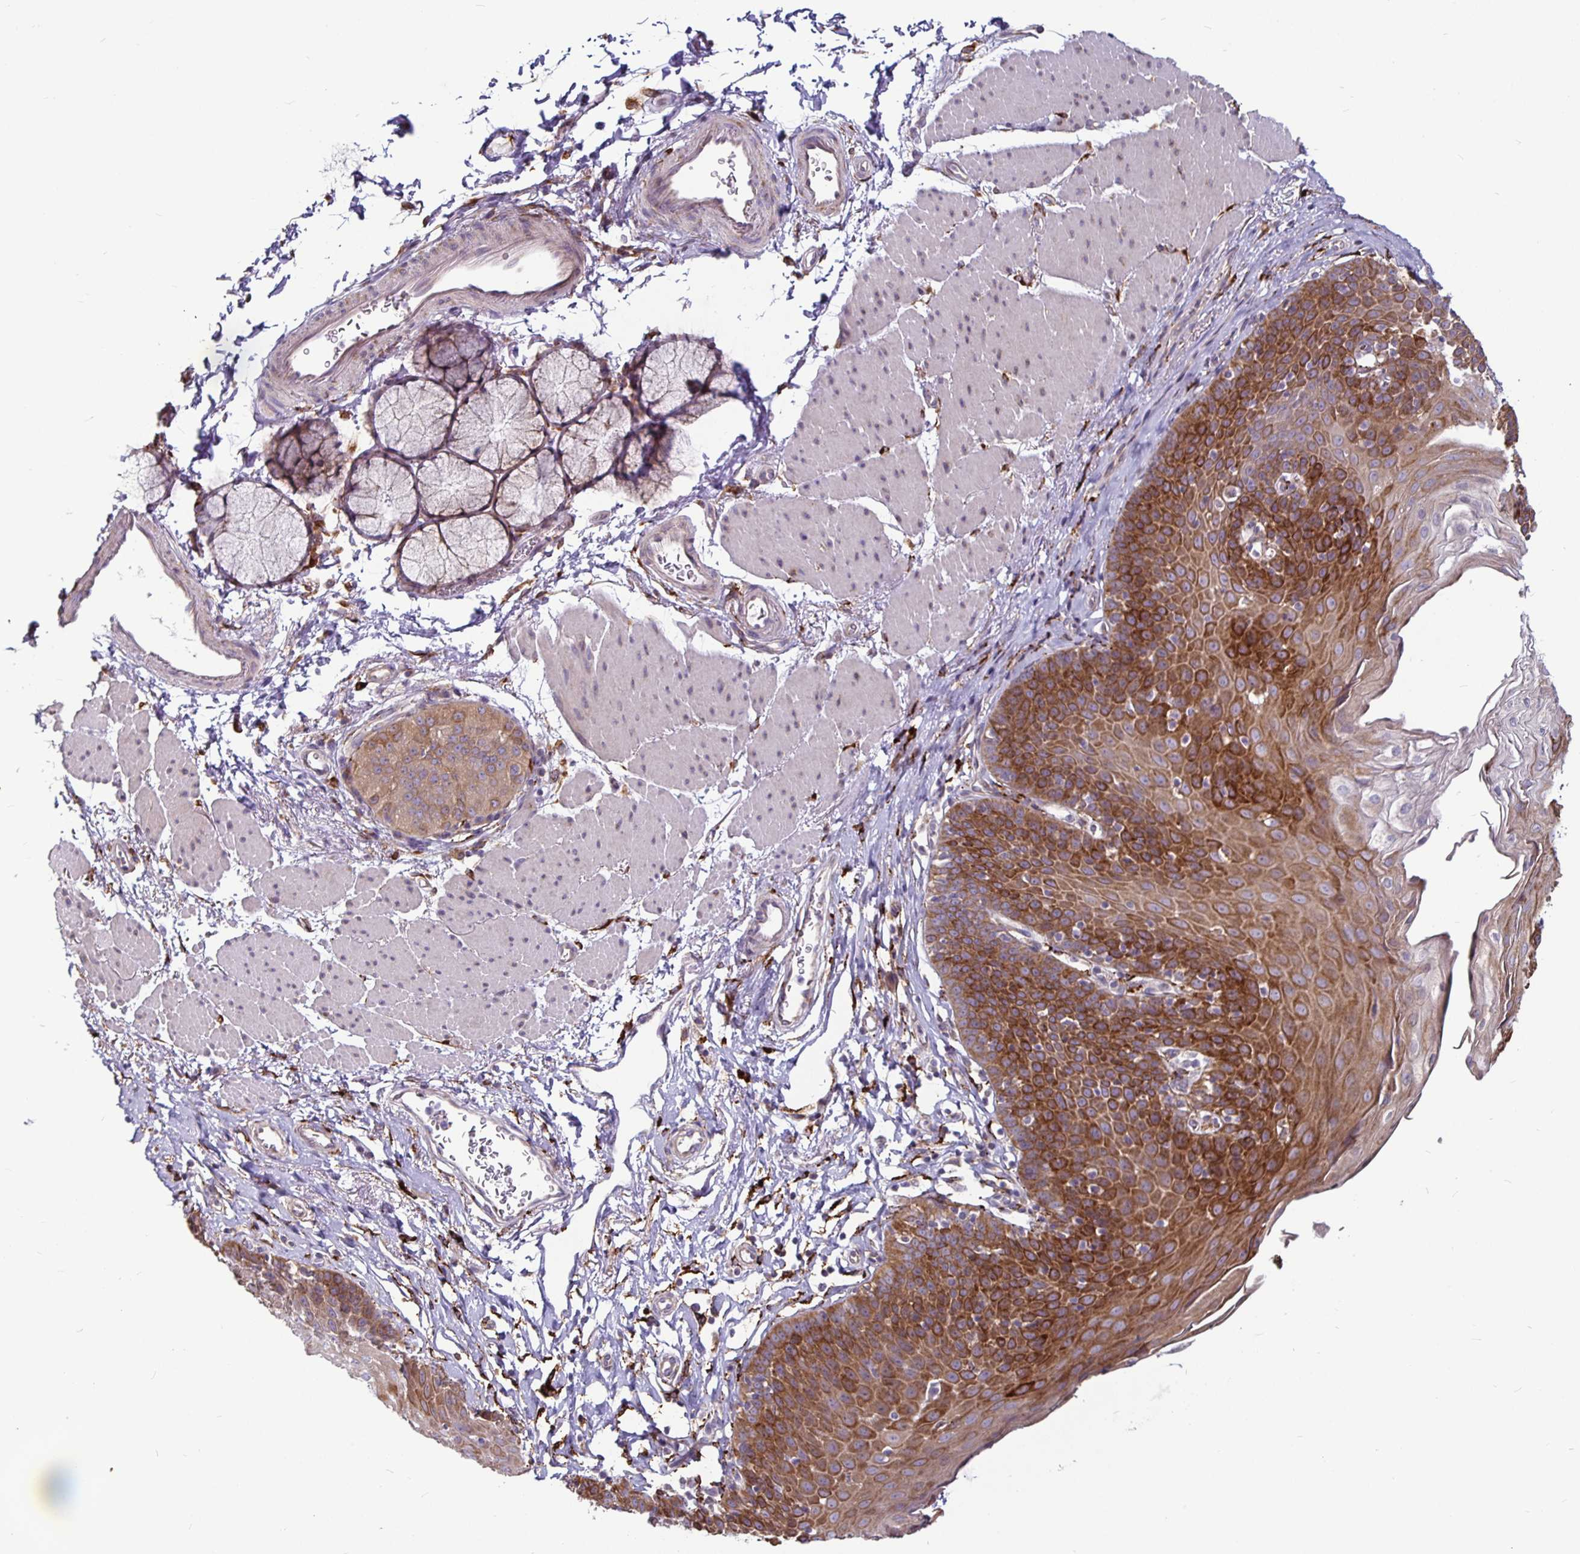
{"staining": {"intensity": "strong", "quantity": ">75%", "location": "cytoplasmic/membranous"}, "tissue": "esophagus", "cell_type": "Squamous epithelial cells", "image_type": "normal", "snomed": [{"axis": "morphology", "description": "Normal tissue, NOS"}, {"axis": "topography", "description": "Esophagus"}], "caption": "Strong cytoplasmic/membranous expression is seen in approximately >75% of squamous epithelial cells in unremarkable esophagus.", "gene": "P4HA2", "patient": {"sex": "female", "age": 81}}